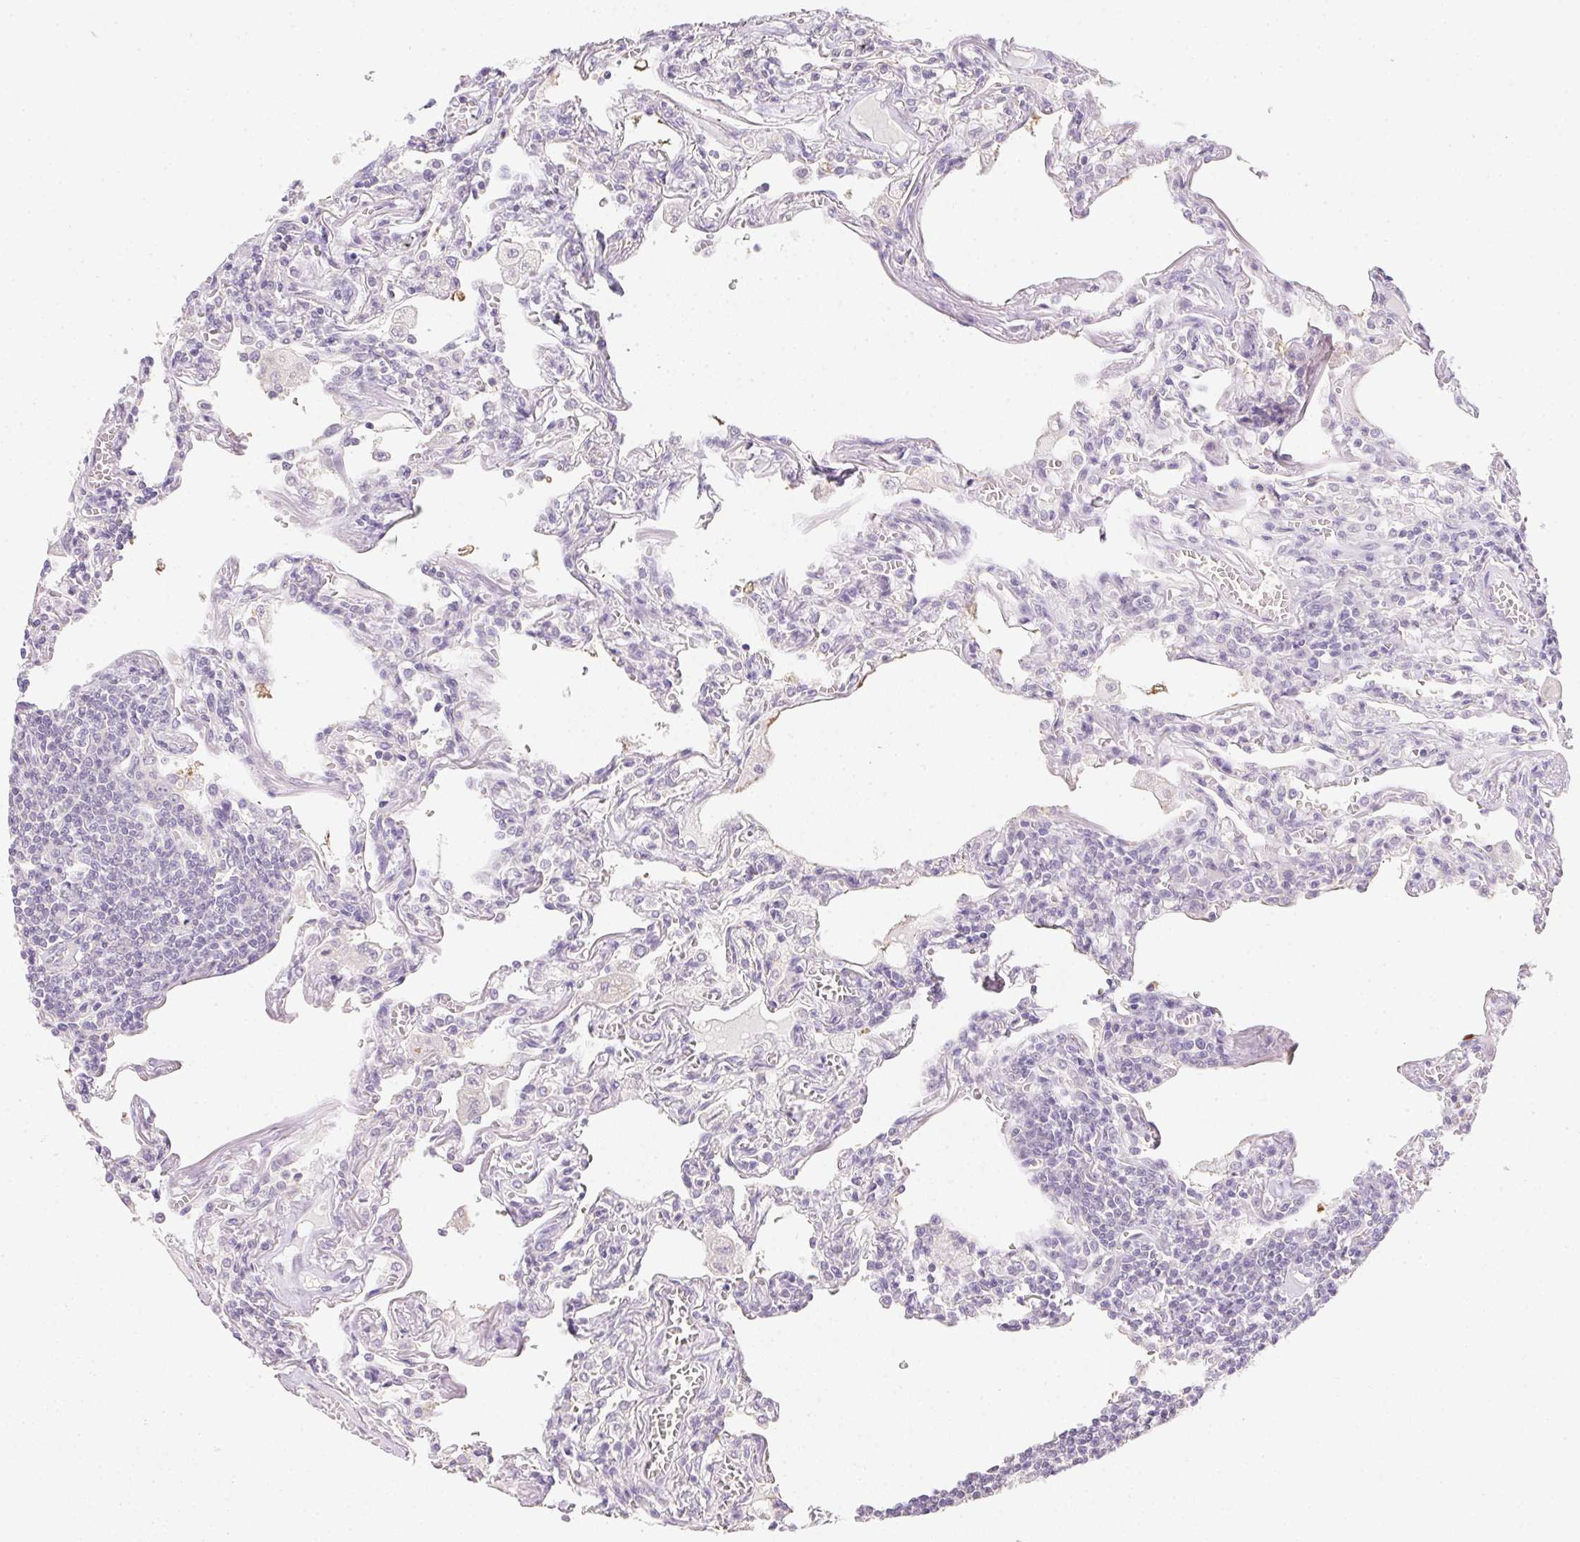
{"staining": {"intensity": "negative", "quantity": "none", "location": "none"}, "tissue": "lymphoma", "cell_type": "Tumor cells", "image_type": "cancer", "snomed": [{"axis": "morphology", "description": "Malignant lymphoma, non-Hodgkin's type, Low grade"}, {"axis": "topography", "description": "Lung"}], "caption": "Immunohistochemistry image of low-grade malignant lymphoma, non-Hodgkin's type stained for a protein (brown), which shows no staining in tumor cells.", "gene": "ZBBX", "patient": {"sex": "female", "age": 71}}